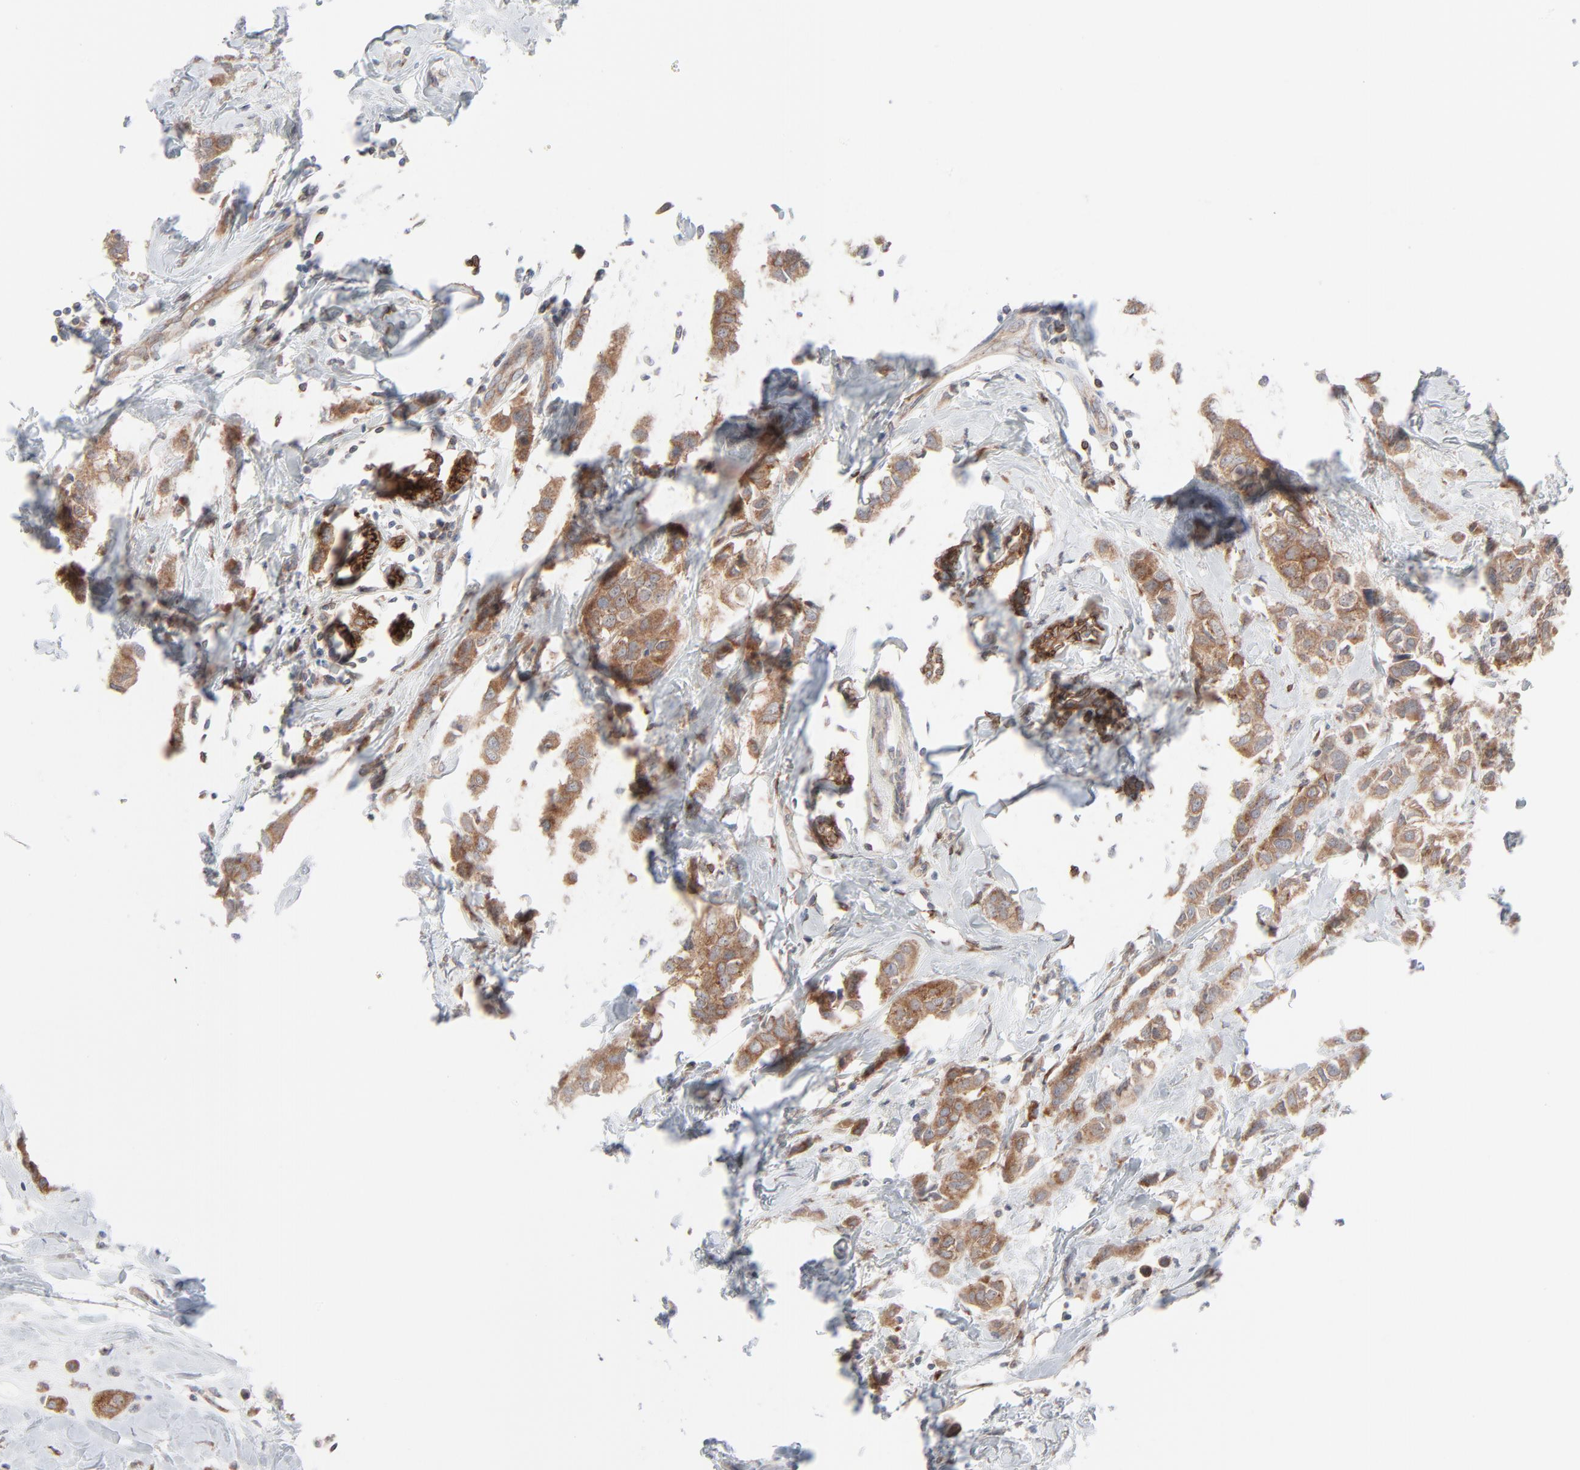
{"staining": {"intensity": "moderate", "quantity": ">75%", "location": "cytoplasmic/membranous"}, "tissue": "breast cancer", "cell_type": "Tumor cells", "image_type": "cancer", "snomed": [{"axis": "morphology", "description": "Normal tissue, NOS"}, {"axis": "morphology", "description": "Duct carcinoma"}, {"axis": "topography", "description": "Breast"}], "caption": "Breast cancer (invasive ductal carcinoma) stained with IHC reveals moderate cytoplasmic/membranous expression in about >75% of tumor cells. (DAB IHC with brightfield microscopy, high magnification).", "gene": "KDSR", "patient": {"sex": "female", "age": 50}}